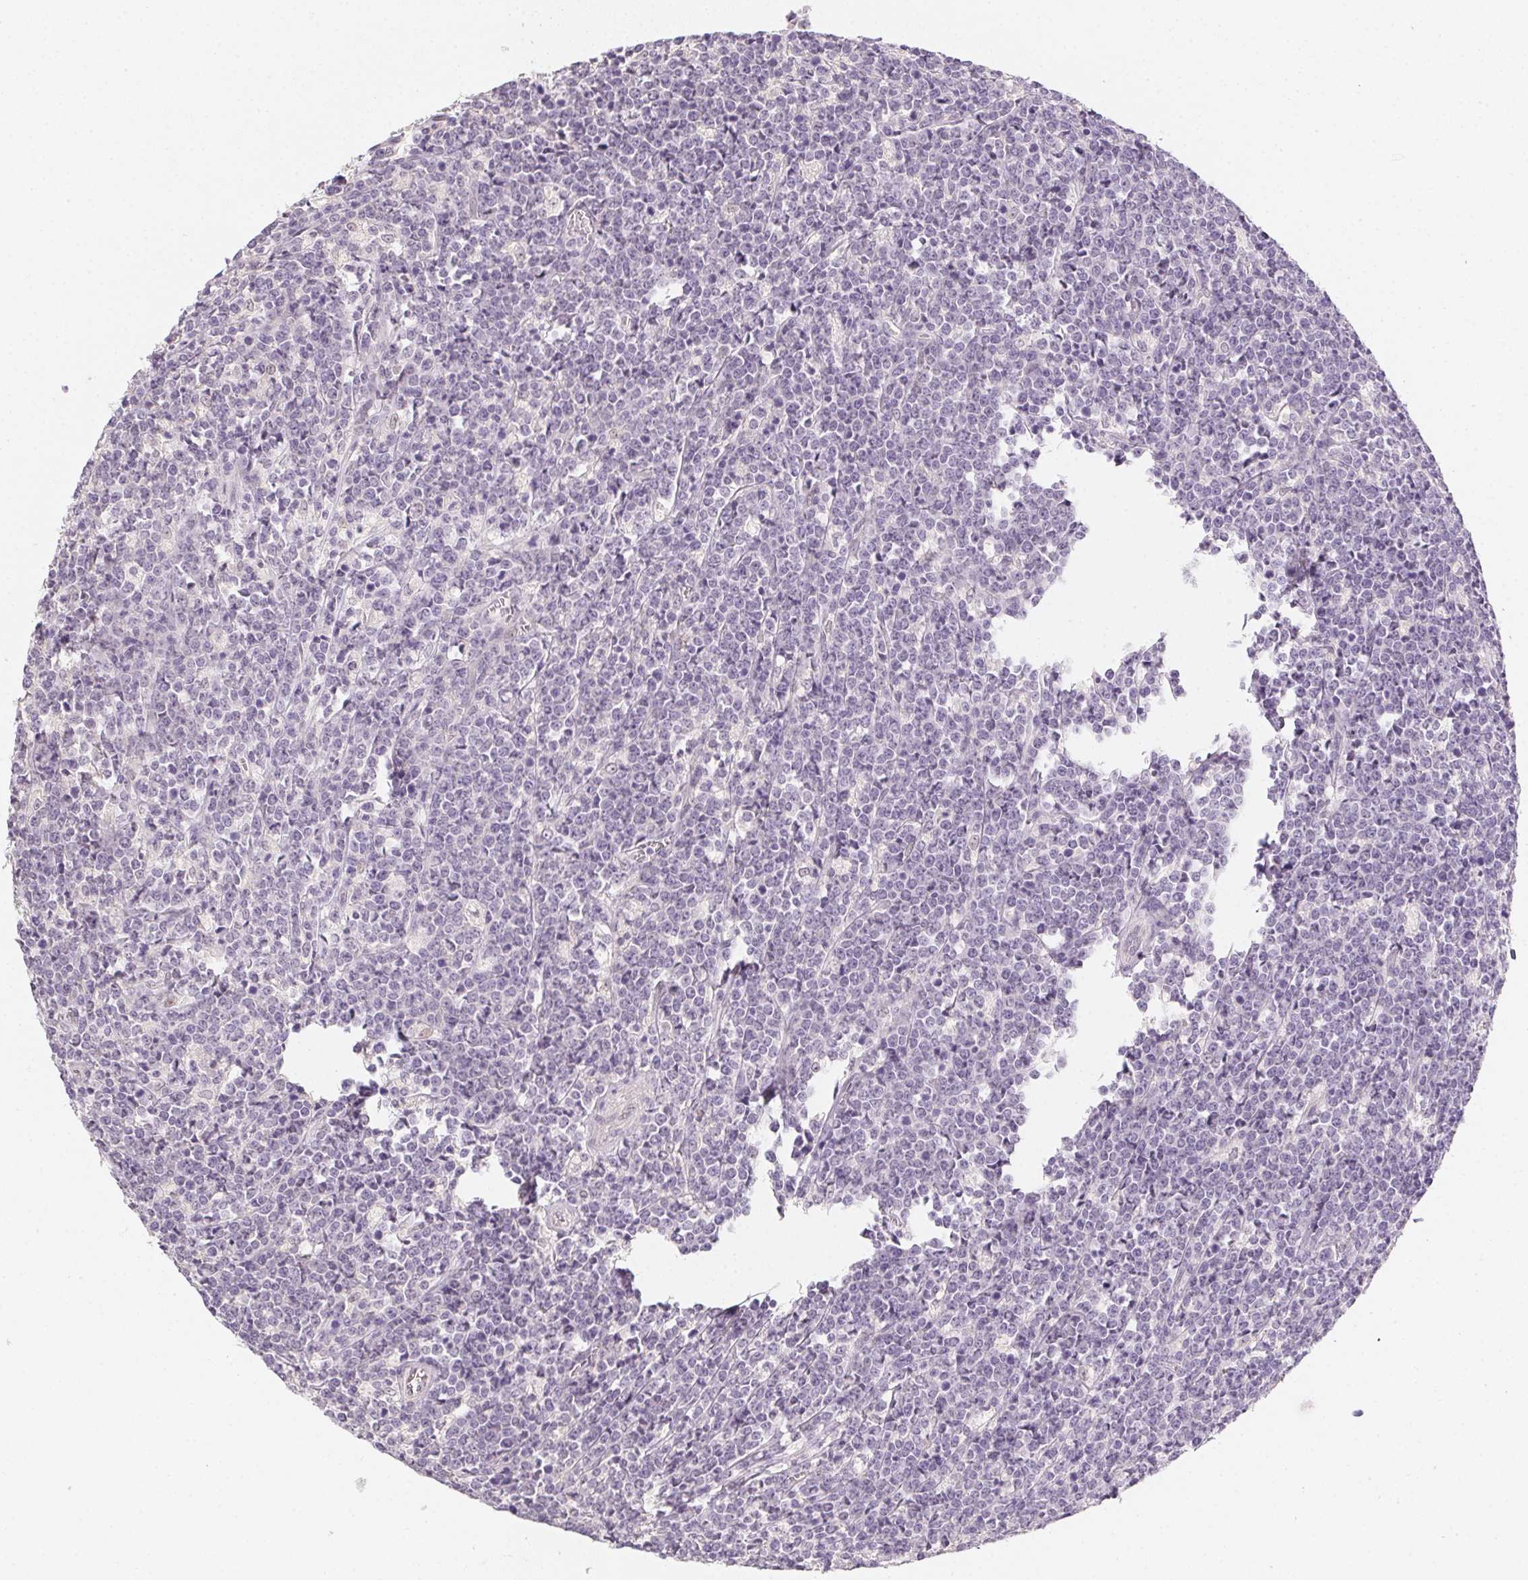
{"staining": {"intensity": "negative", "quantity": "none", "location": "none"}, "tissue": "lymphoma", "cell_type": "Tumor cells", "image_type": "cancer", "snomed": [{"axis": "morphology", "description": "Malignant lymphoma, non-Hodgkin's type, High grade"}, {"axis": "topography", "description": "Small intestine"}], "caption": "High power microscopy micrograph of an immunohistochemistry histopathology image of malignant lymphoma, non-Hodgkin's type (high-grade), revealing no significant expression in tumor cells.", "gene": "ZBBX", "patient": {"sex": "female", "age": 56}}